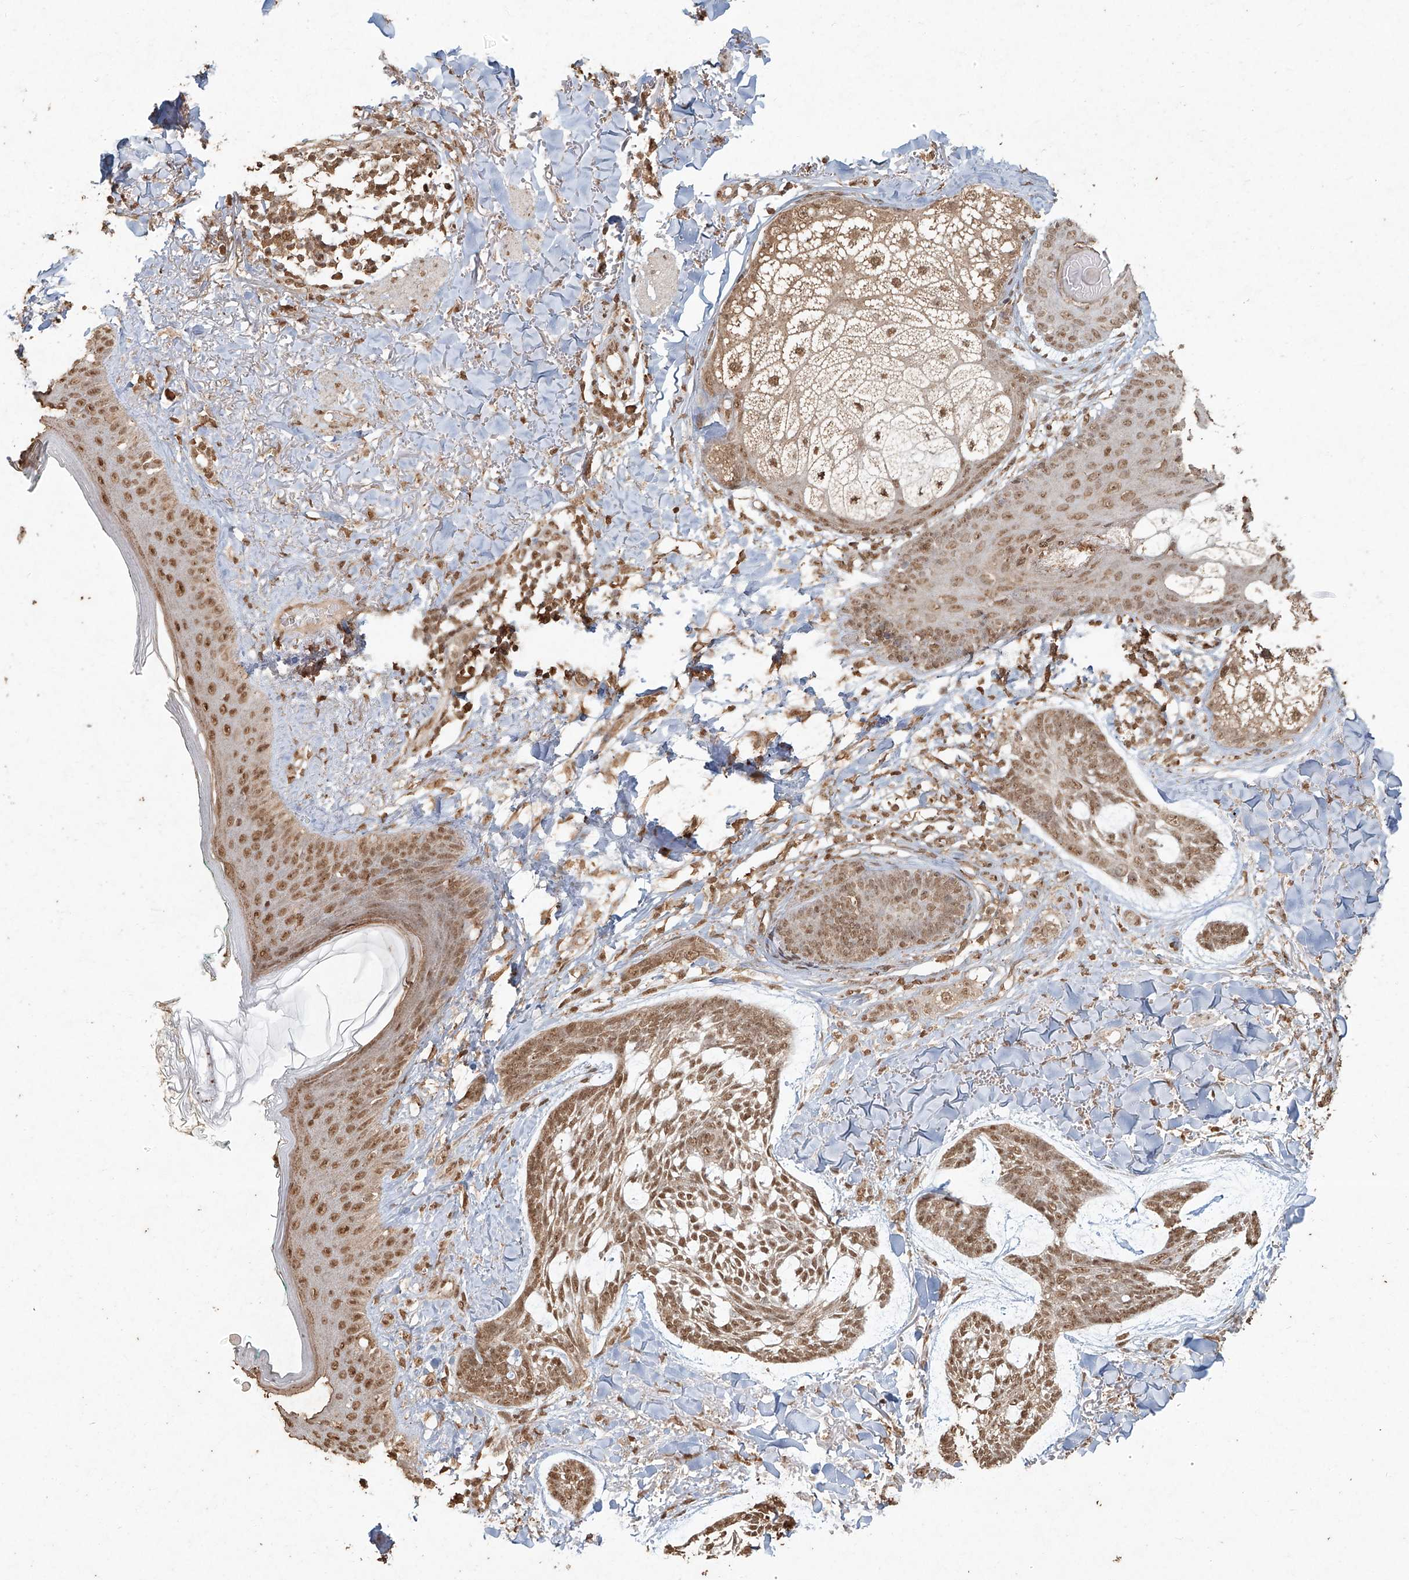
{"staining": {"intensity": "moderate", "quantity": ">75%", "location": "nuclear"}, "tissue": "skin cancer", "cell_type": "Tumor cells", "image_type": "cancer", "snomed": [{"axis": "morphology", "description": "Basal cell carcinoma"}, {"axis": "topography", "description": "Skin"}], "caption": "Human skin cancer stained for a protein (brown) demonstrates moderate nuclear positive staining in about >75% of tumor cells.", "gene": "TIGAR", "patient": {"sex": "male", "age": 43}}